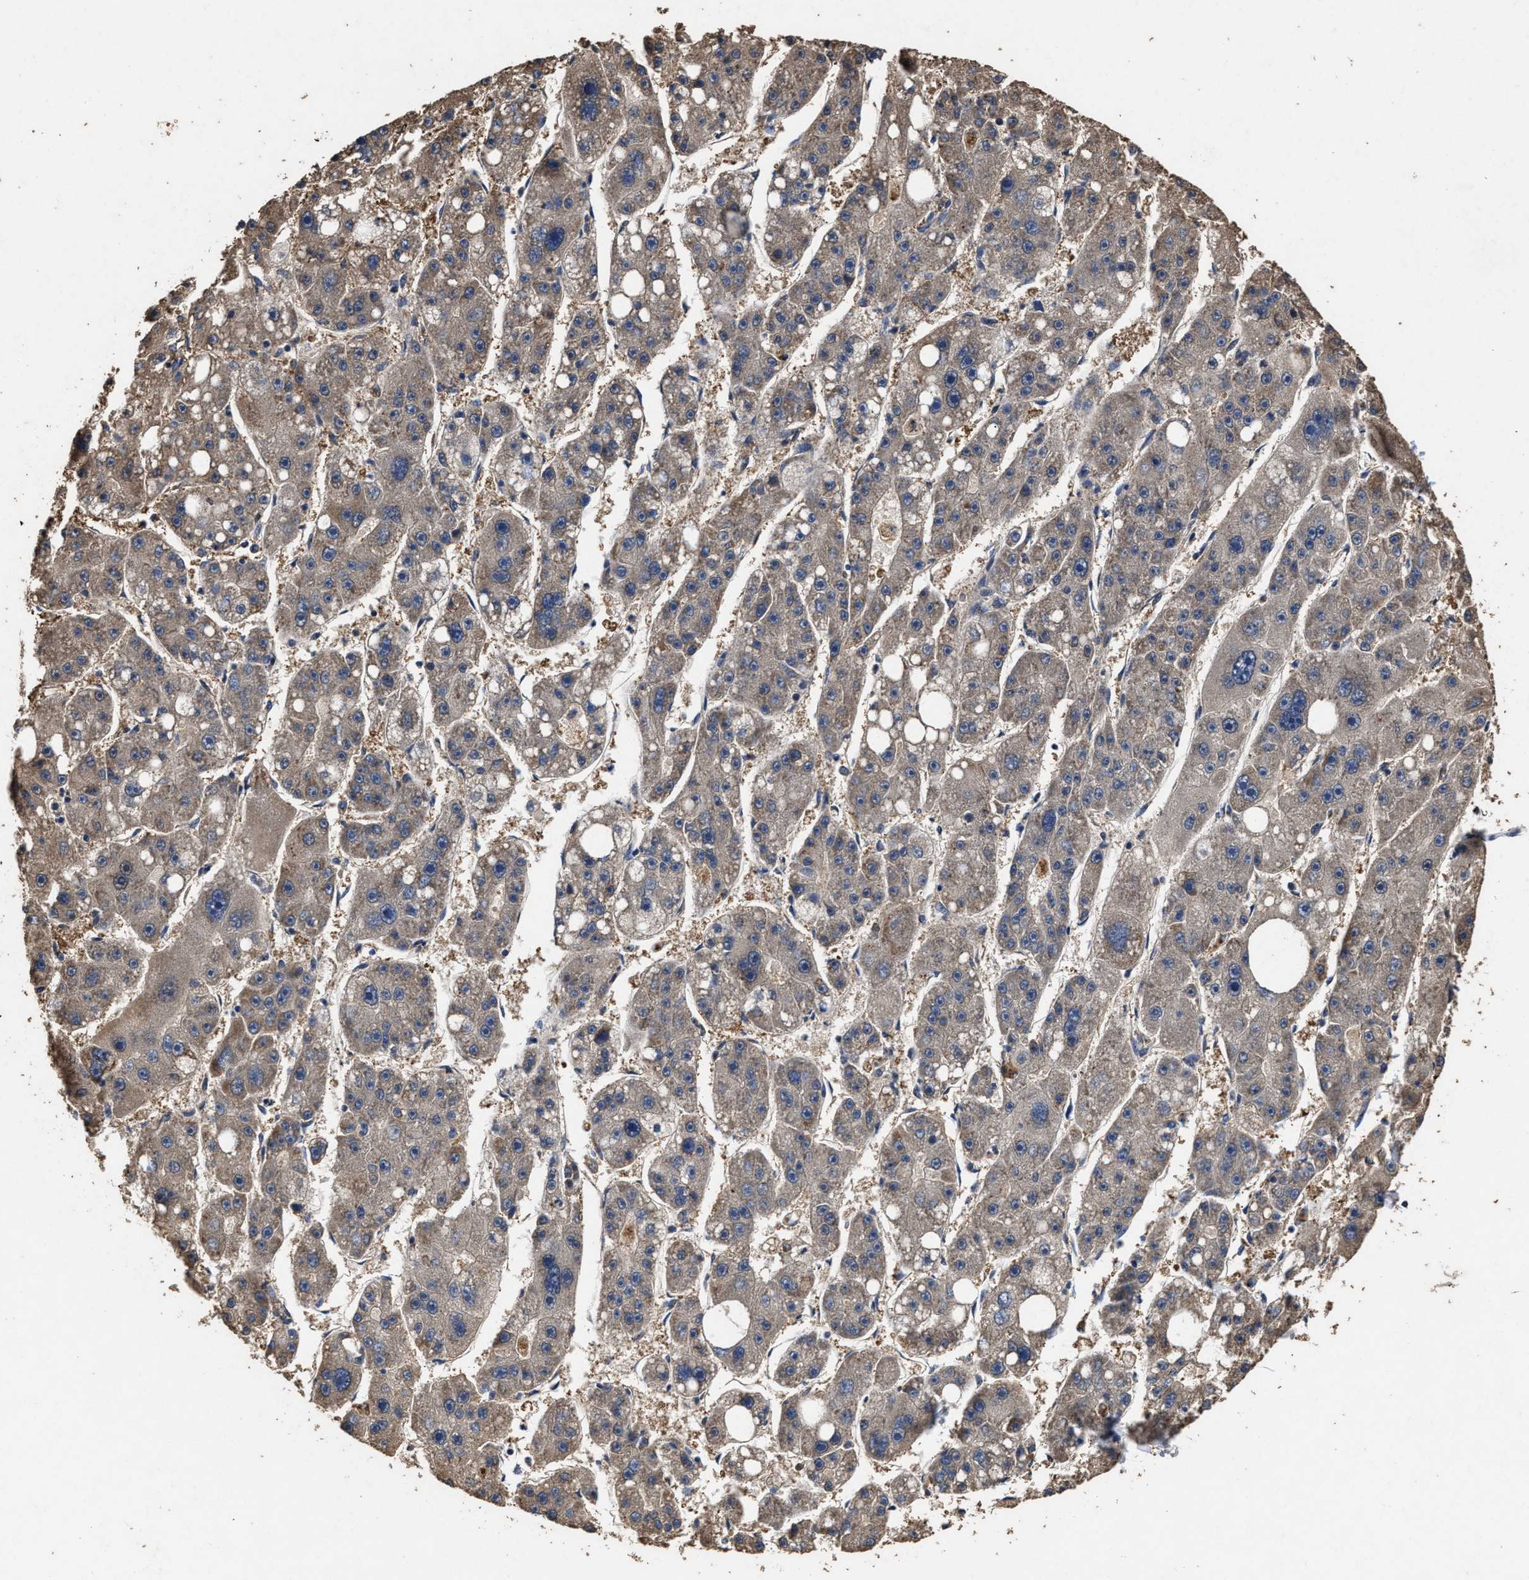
{"staining": {"intensity": "moderate", "quantity": ">75%", "location": "cytoplasmic/membranous"}, "tissue": "liver cancer", "cell_type": "Tumor cells", "image_type": "cancer", "snomed": [{"axis": "morphology", "description": "Carcinoma, Hepatocellular, NOS"}, {"axis": "topography", "description": "Liver"}], "caption": "IHC image of hepatocellular carcinoma (liver) stained for a protein (brown), which reveals medium levels of moderate cytoplasmic/membranous positivity in approximately >75% of tumor cells.", "gene": "TPST2", "patient": {"sex": "female", "age": 61}}